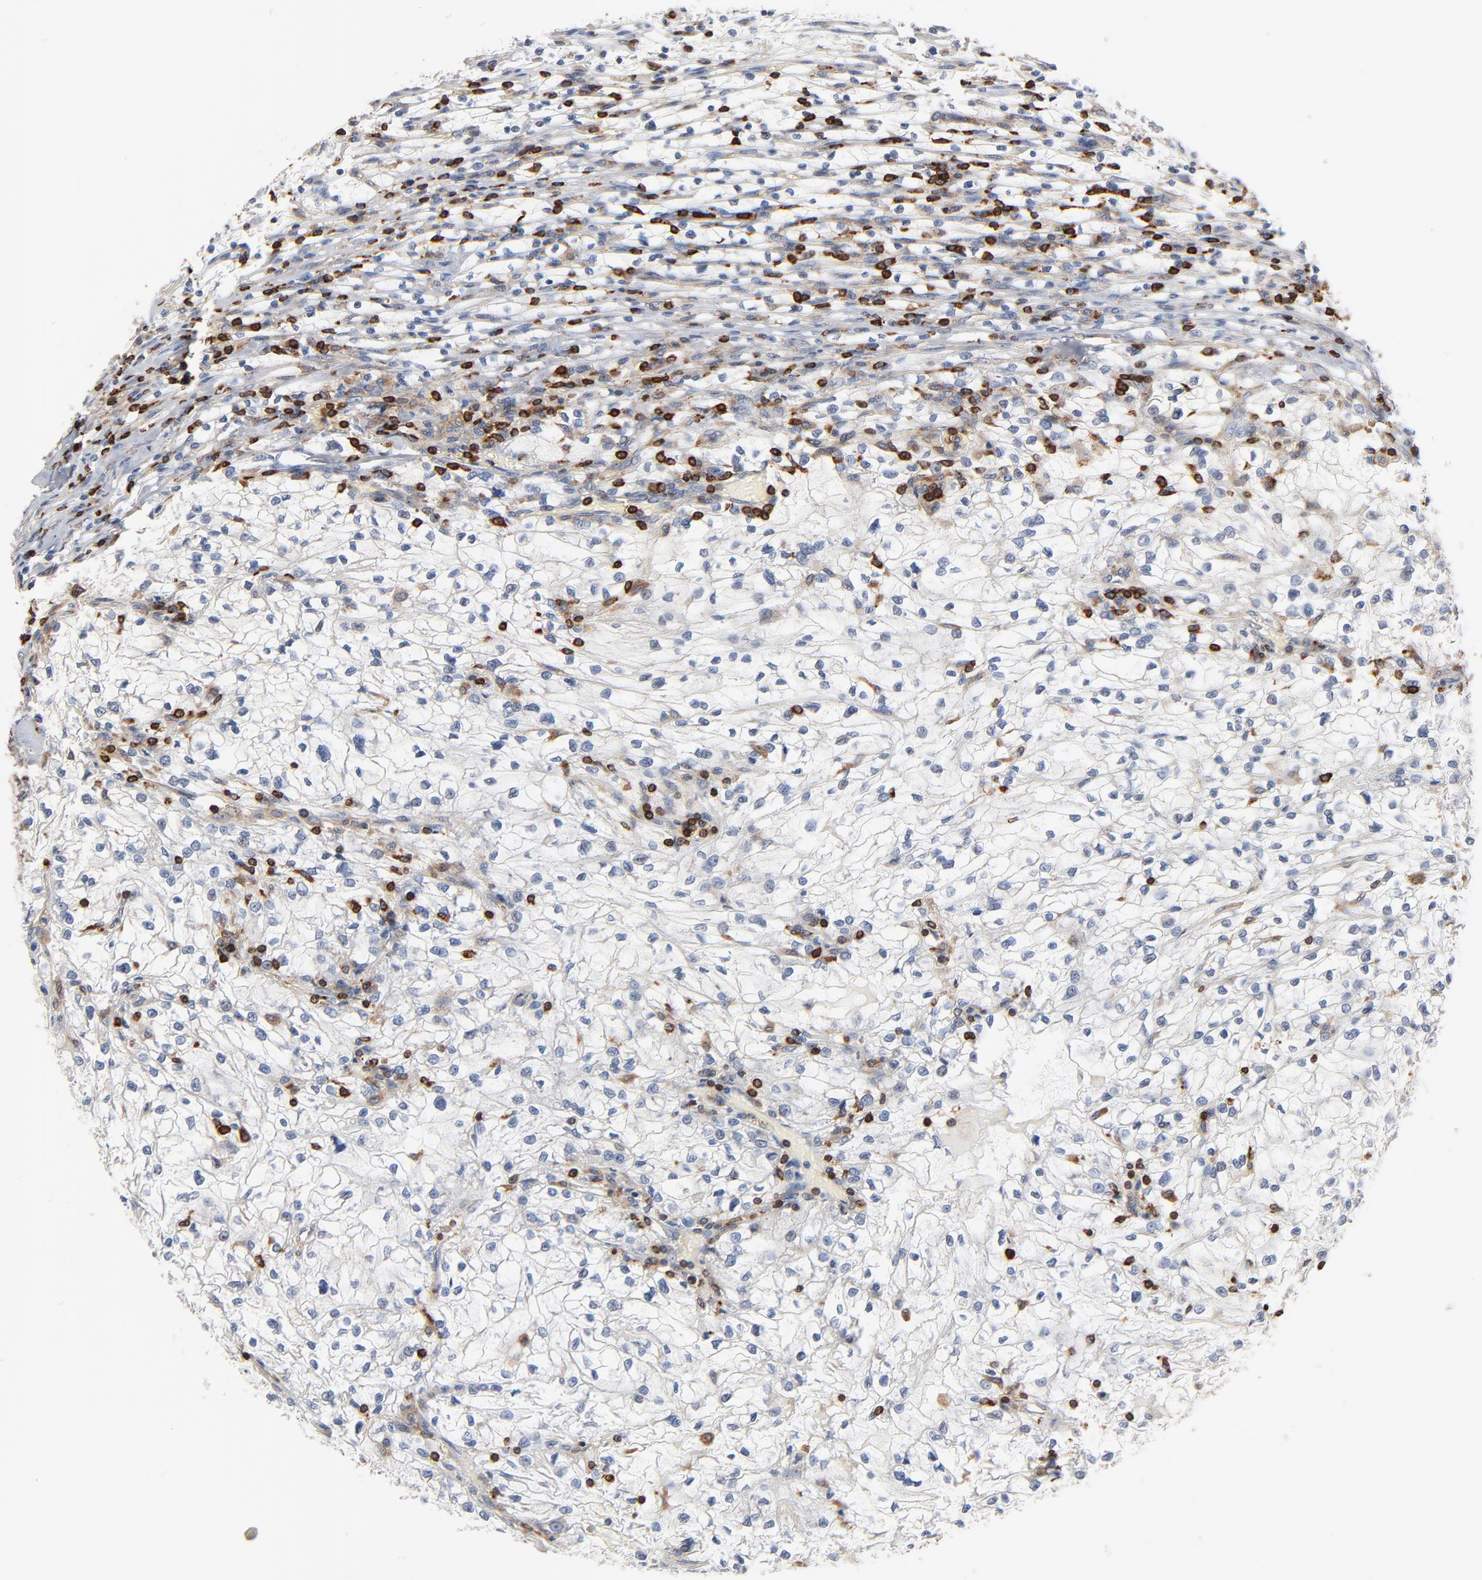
{"staining": {"intensity": "negative", "quantity": "none", "location": "none"}, "tissue": "renal cancer", "cell_type": "Tumor cells", "image_type": "cancer", "snomed": [{"axis": "morphology", "description": "Adenocarcinoma, NOS"}, {"axis": "topography", "description": "Kidney"}], "caption": "Immunohistochemistry (IHC) photomicrograph of human renal cancer stained for a protein (brown), which displays no staining in tumor cells. Nuclei are stained in blue.", "gene": "SH3KBP1", "patient": {"sex": "female", "age": 83}}